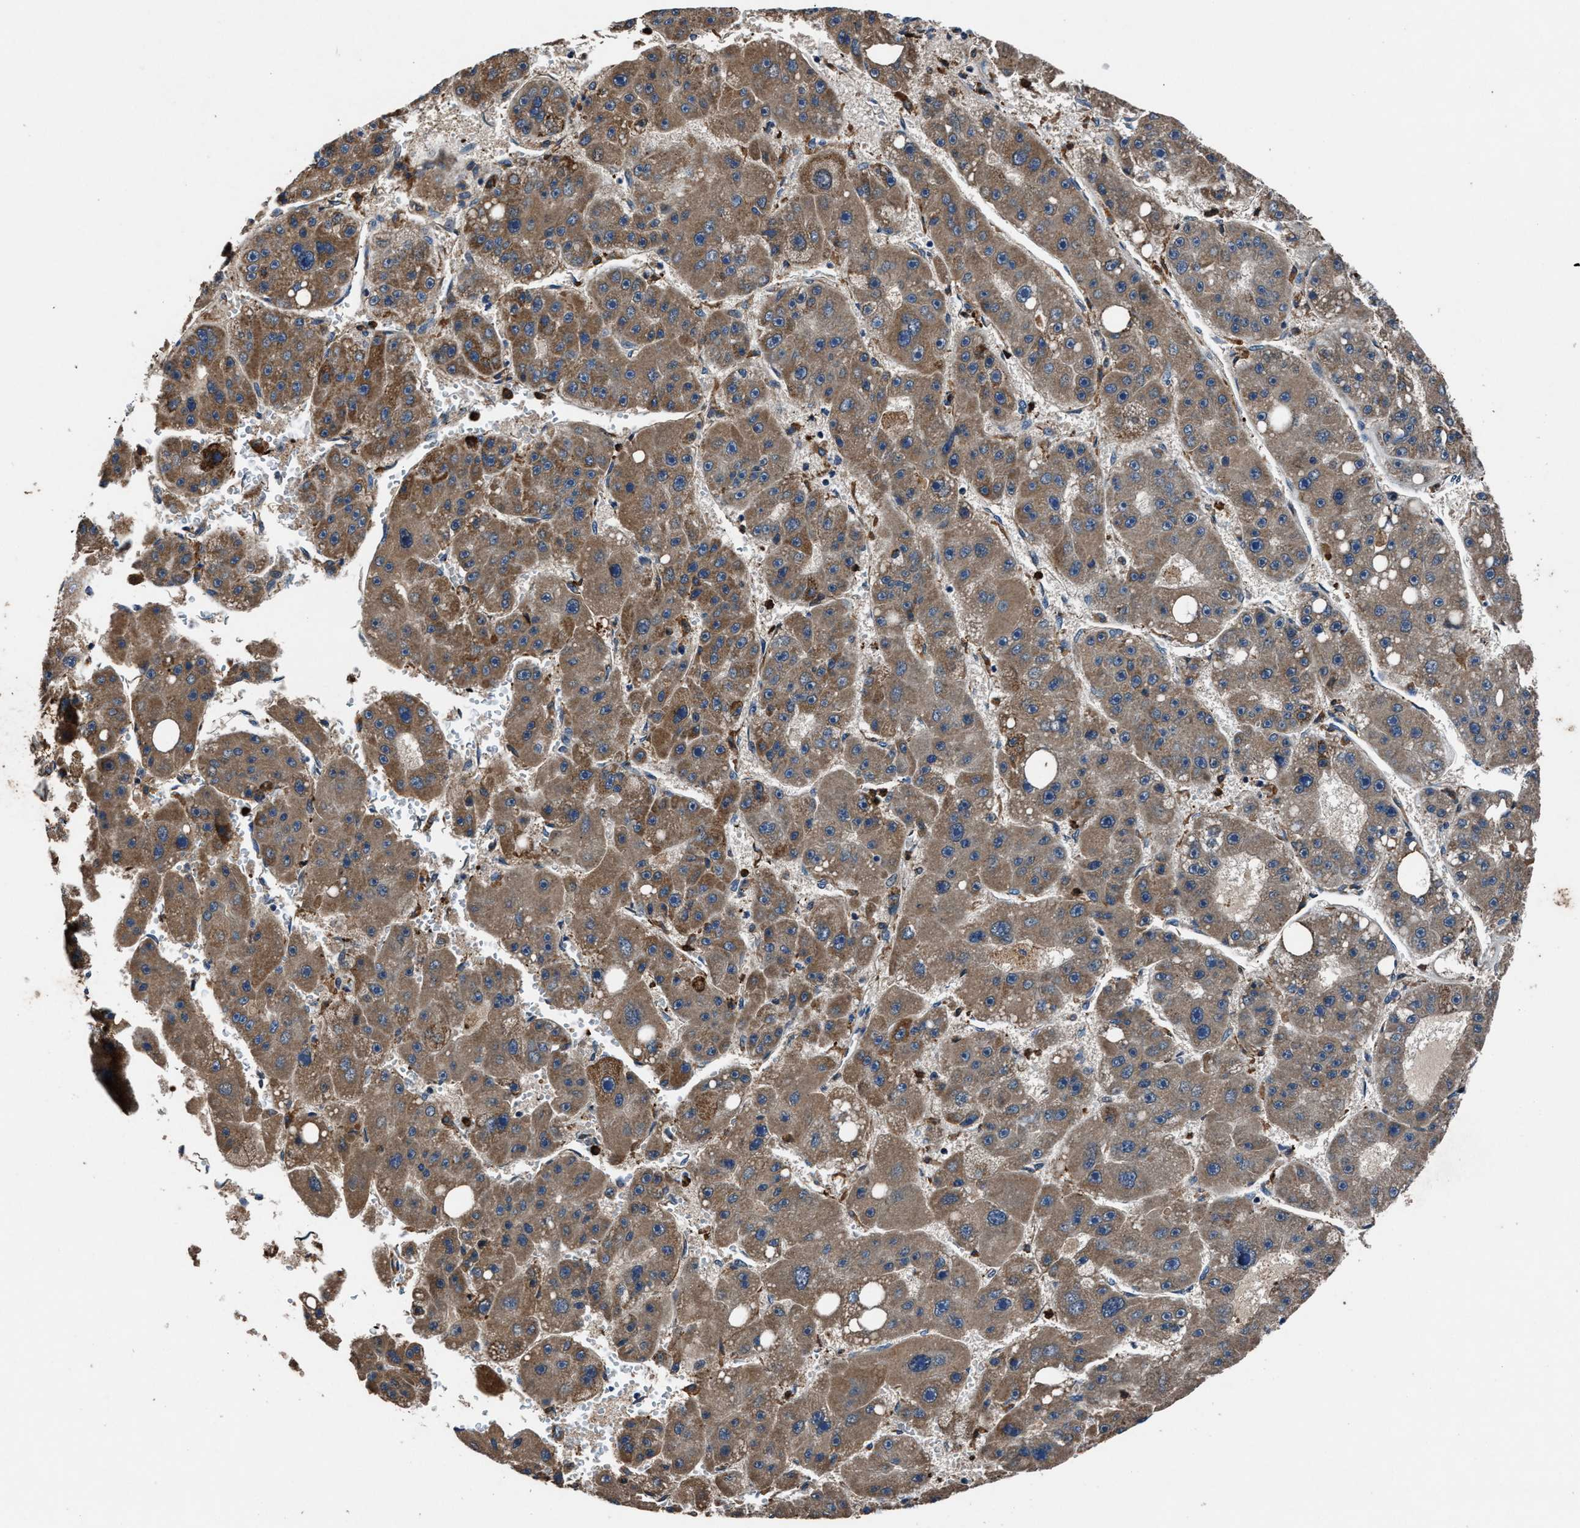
{"staining": {"intensity": "moderate", "quantity": ">75%", "location": "cytoplasmic/membranous"}, "tissue": "liver cancer", "cell_type": "Tumor cells", "image_type": "cancer", "snomed": [{"axis": "morphology", "description": "Carcinoma, Hepatocellular, NOS"}, {"axis": "topography", "description": "Liver"}], "caption": "Hepatocellular carcinoma (liver) stained with a protein marker exhibits moderate staining in tumor cells.", "gene": "FAM221A", "patient": {"sex": "female", "age": 61}}